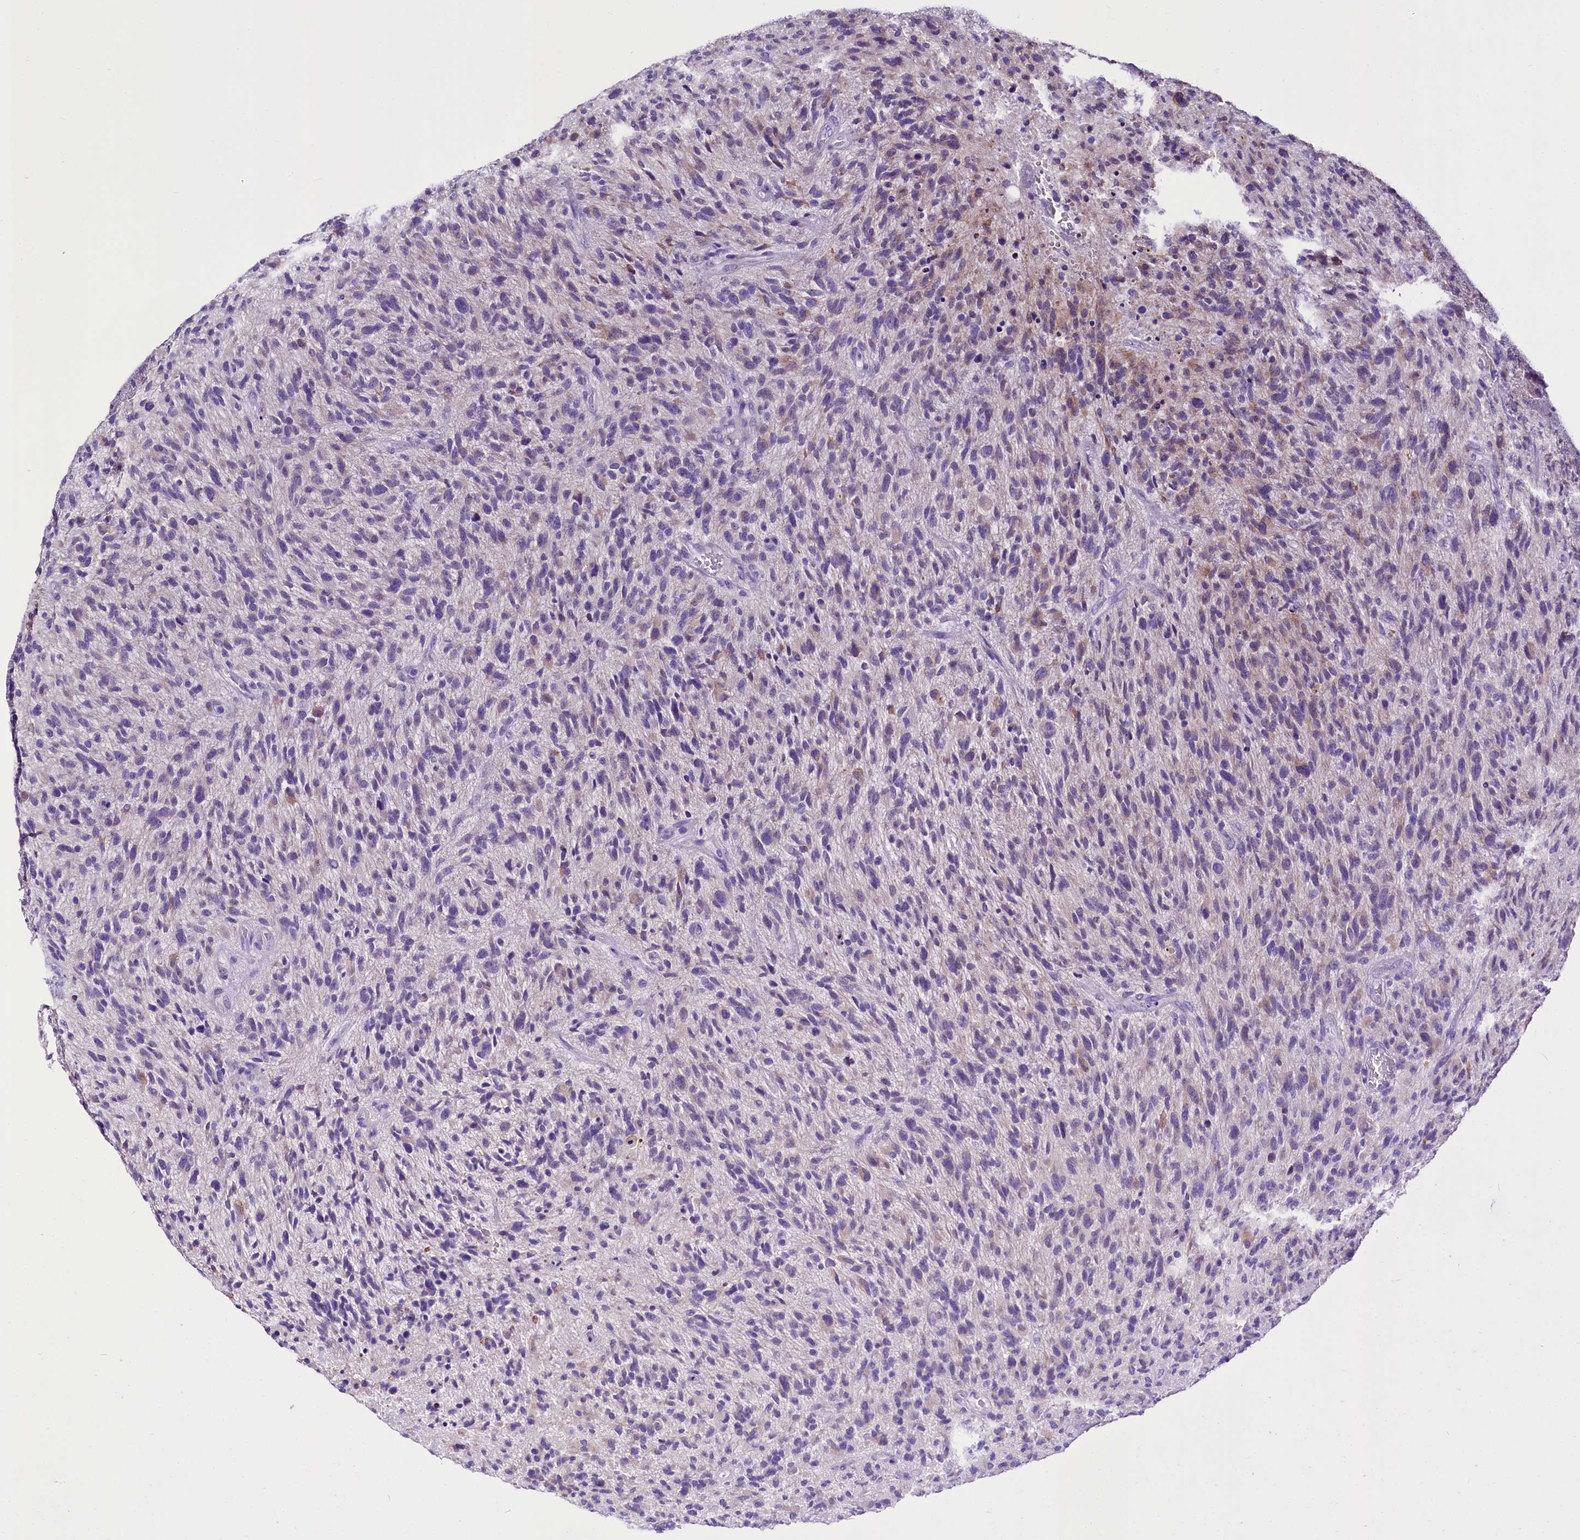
{"staining": {"intensity": "negative", "quantity": "none", "location": "none"}, "tissue": "glioma", "cell_type": "Tumor cells", "image_type": "cancer", "snomed": [{"axis": "morphology", "description": "Glioma, malignant, High grade"}, {"axis": "topography", "description": "Brain"}], "caption": "DAB (3,3'-diaminobenzidine) immunohistochemical staining of human malignant glioma (high-grade) shows no significant expression in tumor cells.", "gene": "A2ML1", "patient": {"sex": "male", "age": 47}}